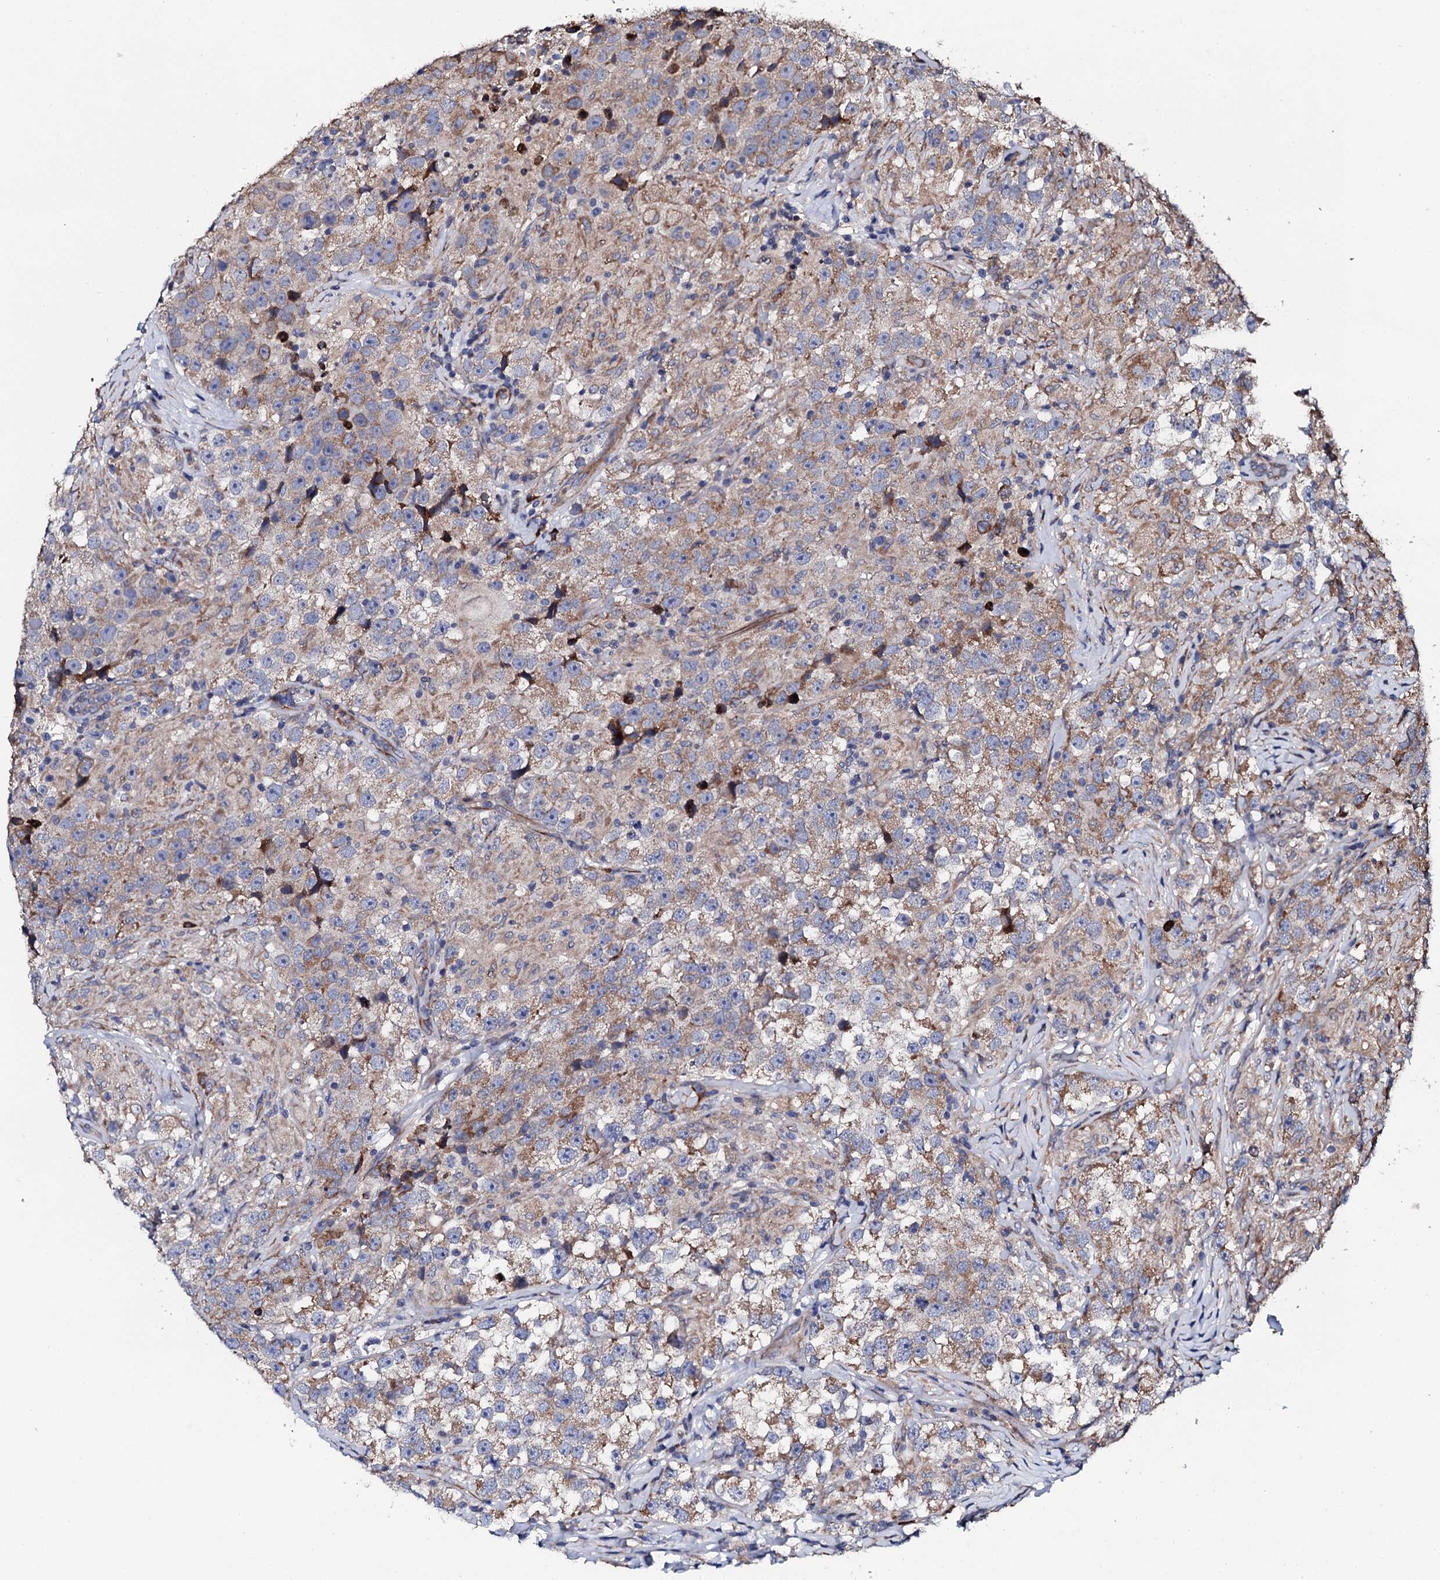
{"staining": {"intensity": "moderate", "quantity": ">75%", "location": "cytoplasmic/membranous"}, "tissue": "testis cancer", "cell_type": "Tumor cells", "image_type": "cancer", "snomed": [{"axis": "morphology", "description": "Seminoma, NOS"}, {"axis": "topography", "description": "Testis"}], "caption": "A medium amount of moderate cytoplasmic/membranous staining is identified in about >75% of tumor cells in seminoma (testis) tissue.", "gene": "LIPT2", "patient": {"sex": "male", "age": 46}}